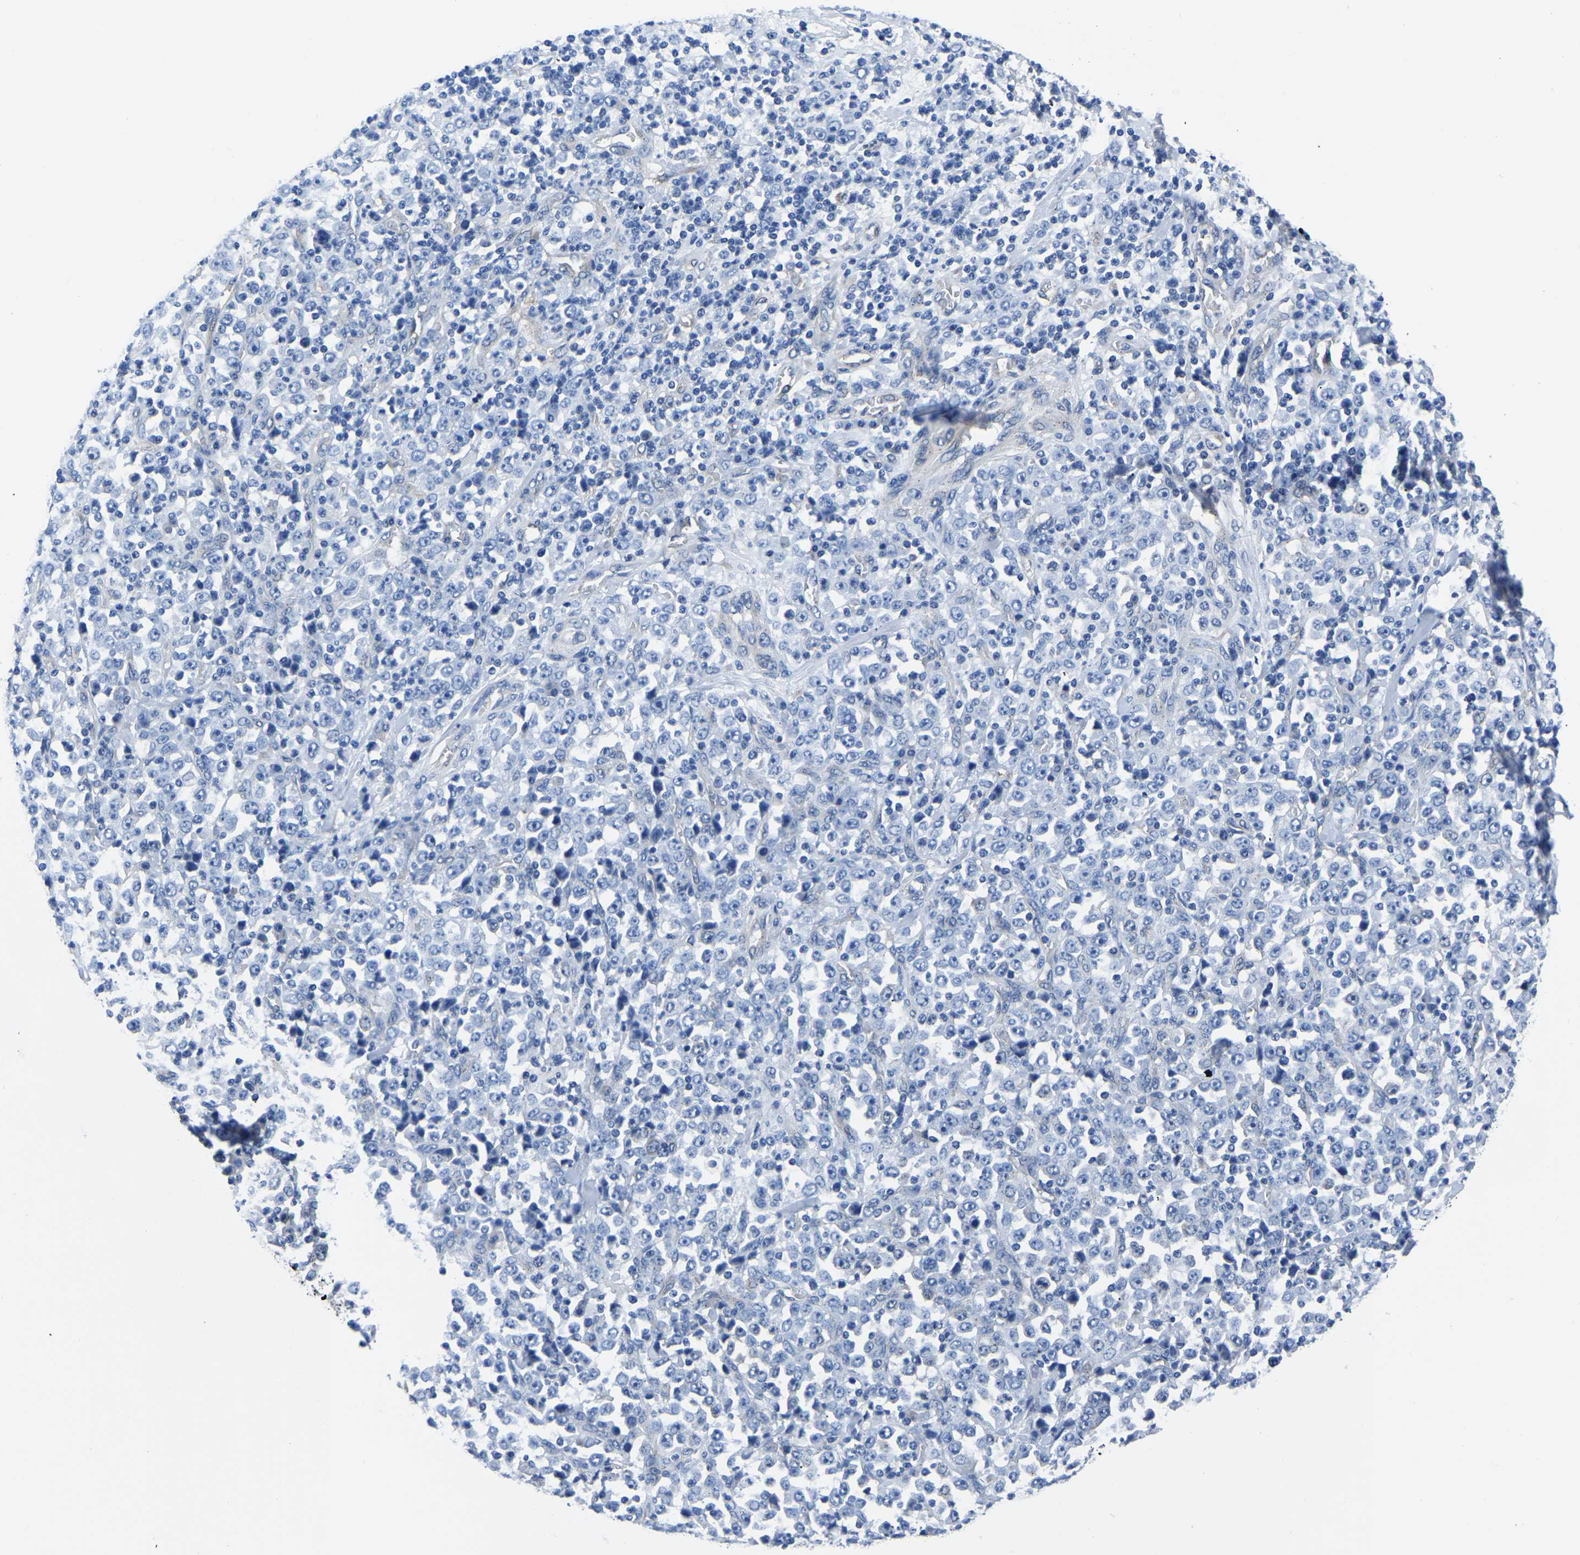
{"staining": {"intensity": "negative", "quantity": "none", "location": "none"}, "tissue": "stomach cancer", "cell_type": "Tumor cells", "image_type": "cancer", "snomed": [{"axis": "morphology", "description": "Normal tissue, NOS"}, {"axis": "morphology", "description": "Adenocarcinoma, NOS"}, {"axis": "topography", "description": "Stomach, upper"}, {"axis": "topography", "description": "Stomach"}], "caption": "Tumor cells show no significant positivity in stomach adenocarcinoma.", "gene": "TFG", "patient": {"sex": "male", "age": 59}}